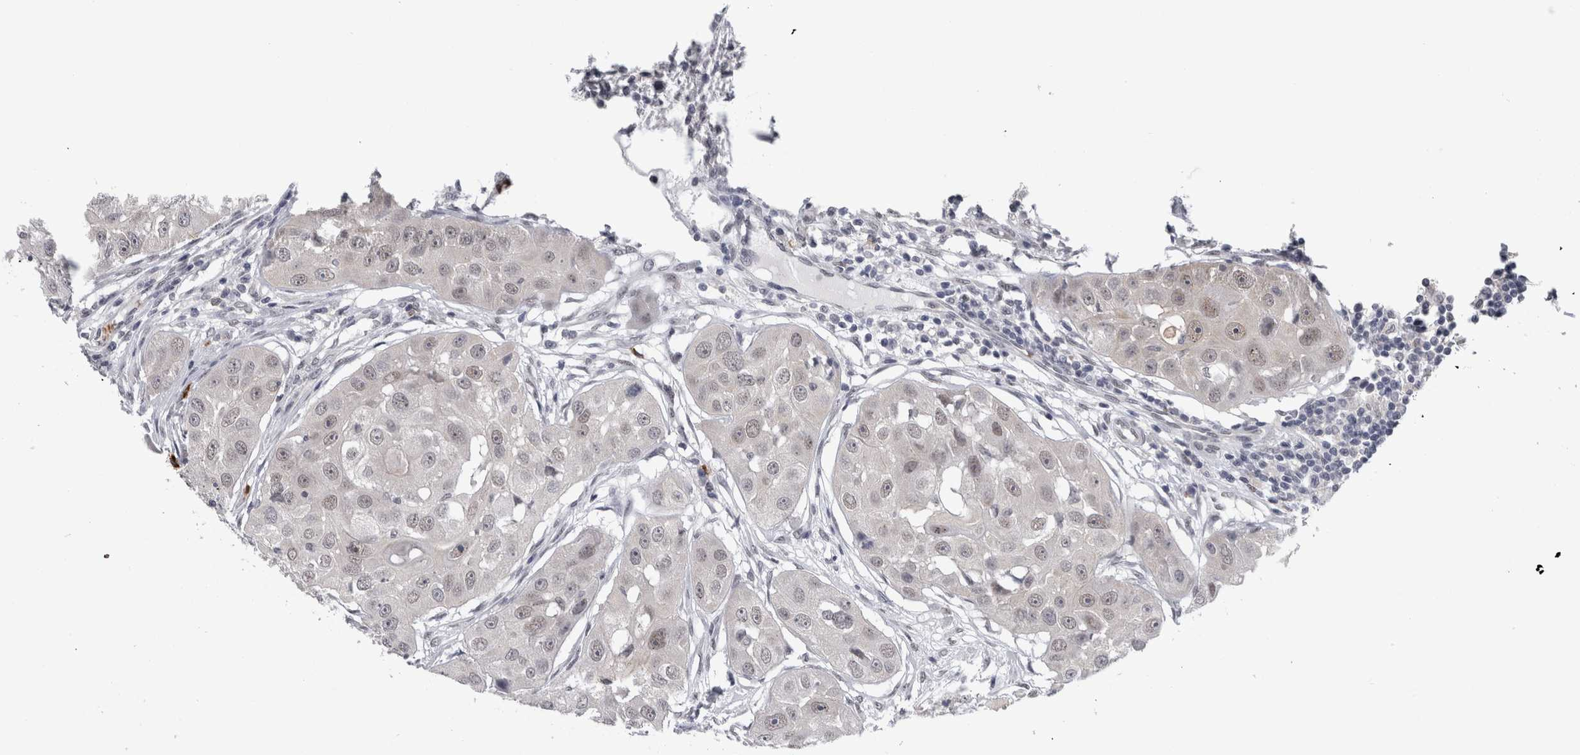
{"staining": {"intensity": "weak", "quantity": "25%-75%", "location": "nuclear"}, "tissue": "head and neck cancer", "cell_type": "Tumor cells", "image_type": "cancer", "snomed": [{"axis": "morphology", "description": "Normal tissue, NOS"}, {"axis": "morphology", "description": "Squamous cell carcinoma, NOS"}, {"axis": "topography", "description": "Skeletal muscle"}, {"axis": "topography", "description": "Head-Neck"}], "caption": "Head and neck cancer (squamous cell carcinoma) stained for a protein (brown) reveals weak nuclear positive staining in about 25%-75% of tumor cells.", "gene": "PEBP4", "patient": {"sex": "male", "age": 51}}